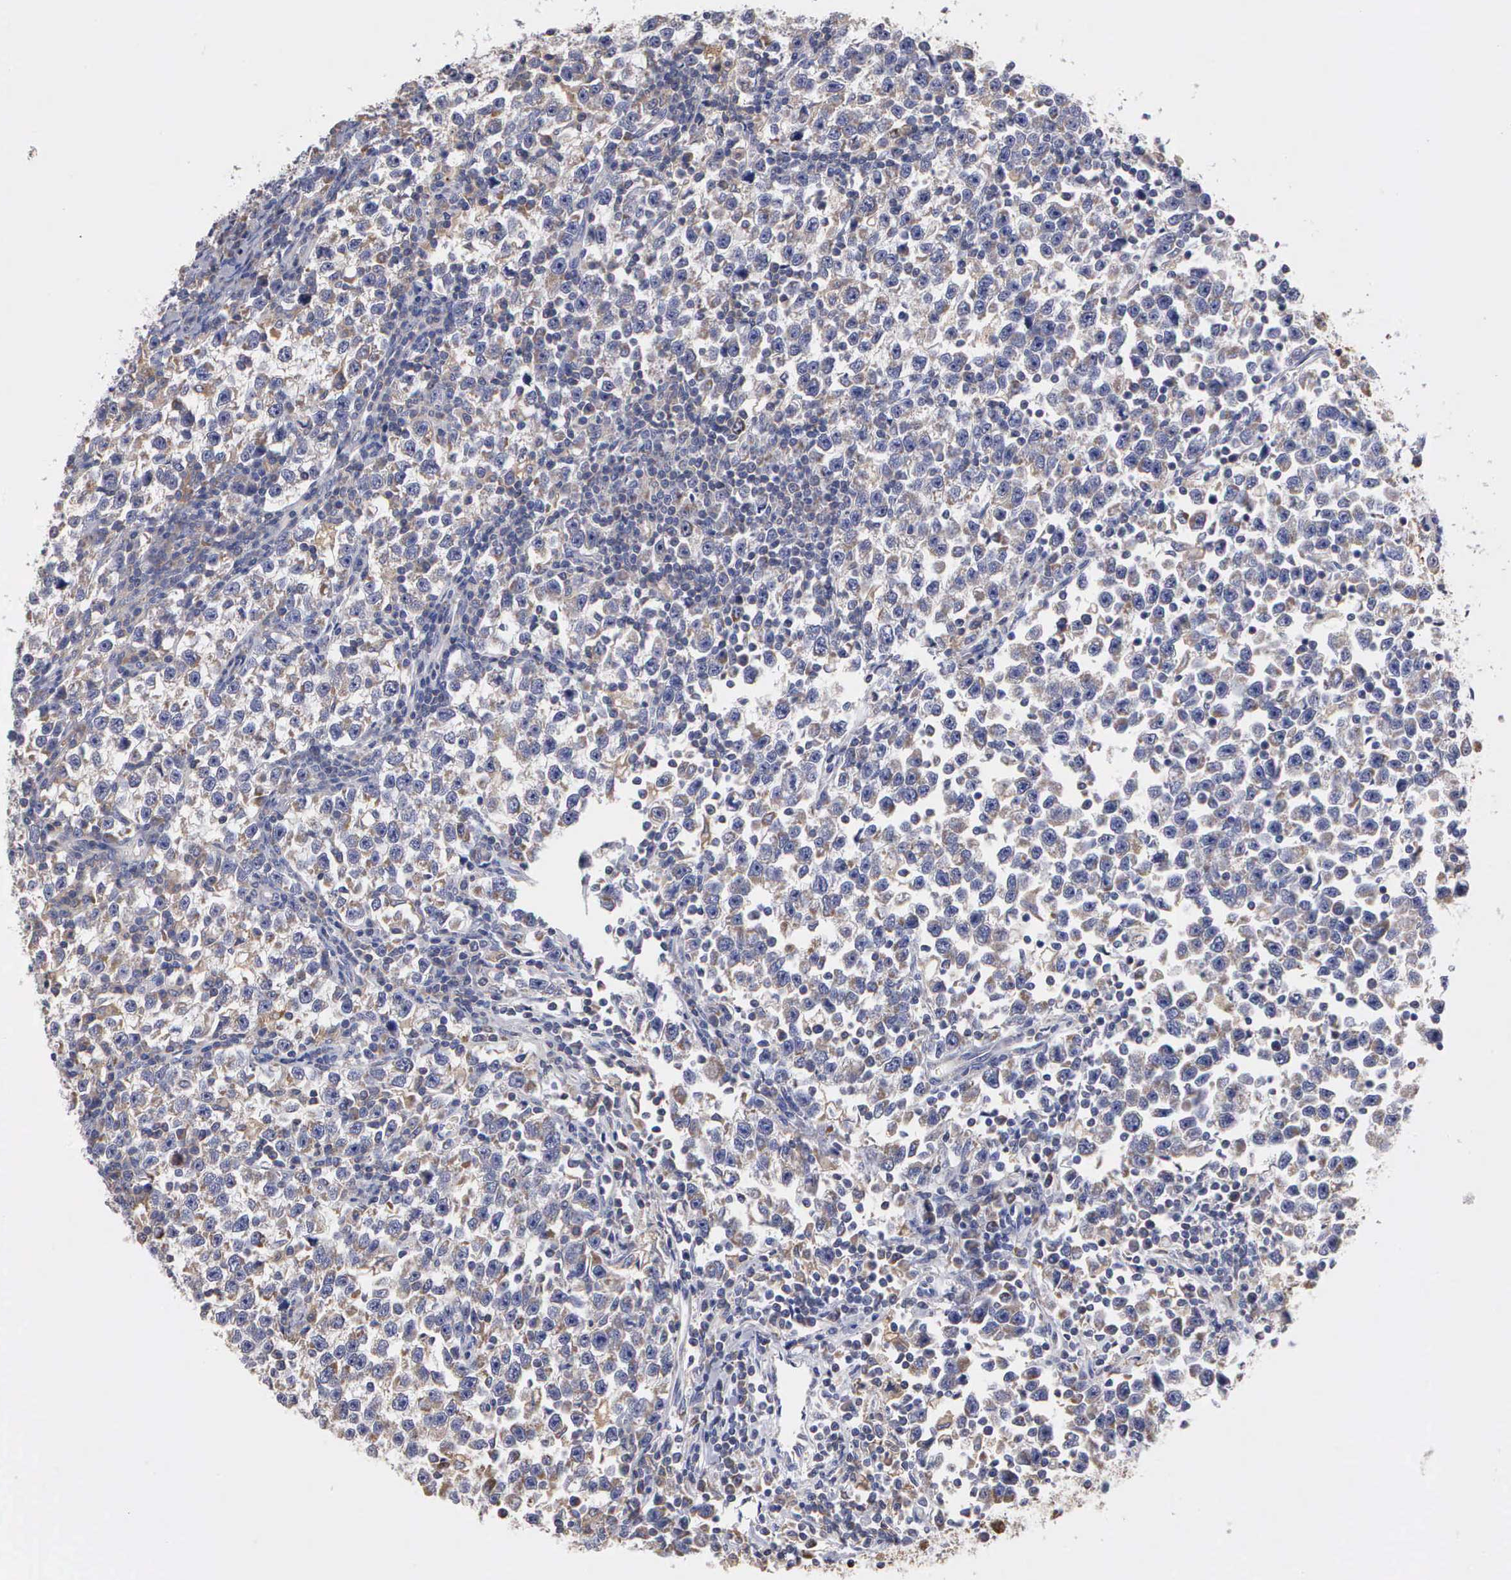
{"staining": {"intensity": "negative", "quantity": "none", "location": "none"}, "tissue": "testis cancer", "cell_type": "Tumor cells", "image_type": "cancer", "snomed": [{"axis": "morphology", "description": "Seminoma, NOS"}, {"axis": "topography", "description": "Testis"}], "caption": "Tumor cells show no significant protein positivity in testis cancer.", "gene": "PTGS2", "patient": {"sex": "male", "age": 43}}